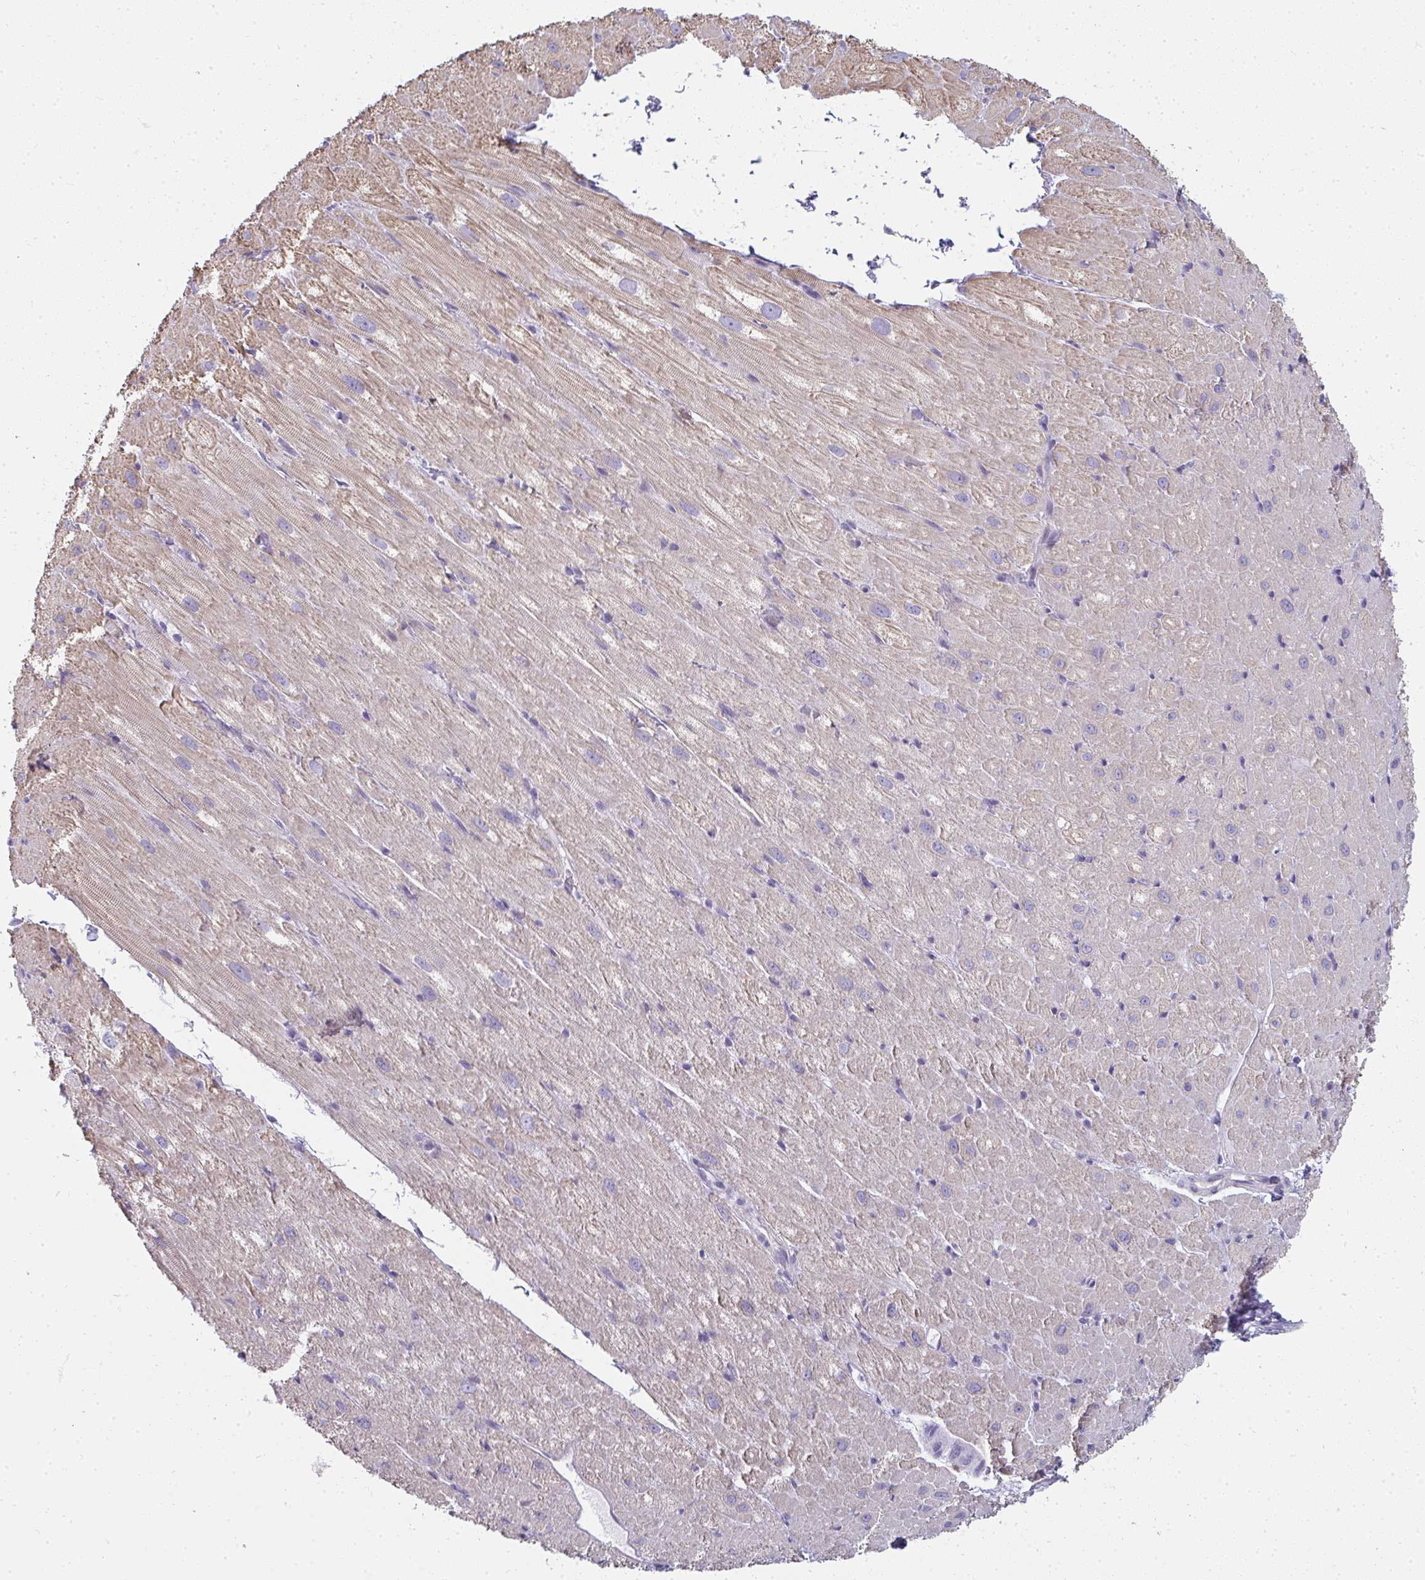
{"staining": {"intensity": "weak", "quantity": "25%-75%", "location": "cytoplasmic/membranous"}, "tissue": "heart muscle", "cell_type": "Cardiomyocytes", "image_type": "normal", "snomed": [{"axis": "morphology", "description": "Normal tissue, NOS"}, {"axis": "topography", "description": "Heart"}], "caption": "Protein staining by immunohistochemistry (IHC) reveals weak cytoplasmic/membranous expression in approximately 25%-75% of cardiomyocytes in unremarkable heart muscle. The staining was performed using DAB, with brown indicating positive protein expression. Nuclei are stained blue with hematoxylin.", "gene": "SHROOM1", "patient": {"sex": "male", "age": 62}}